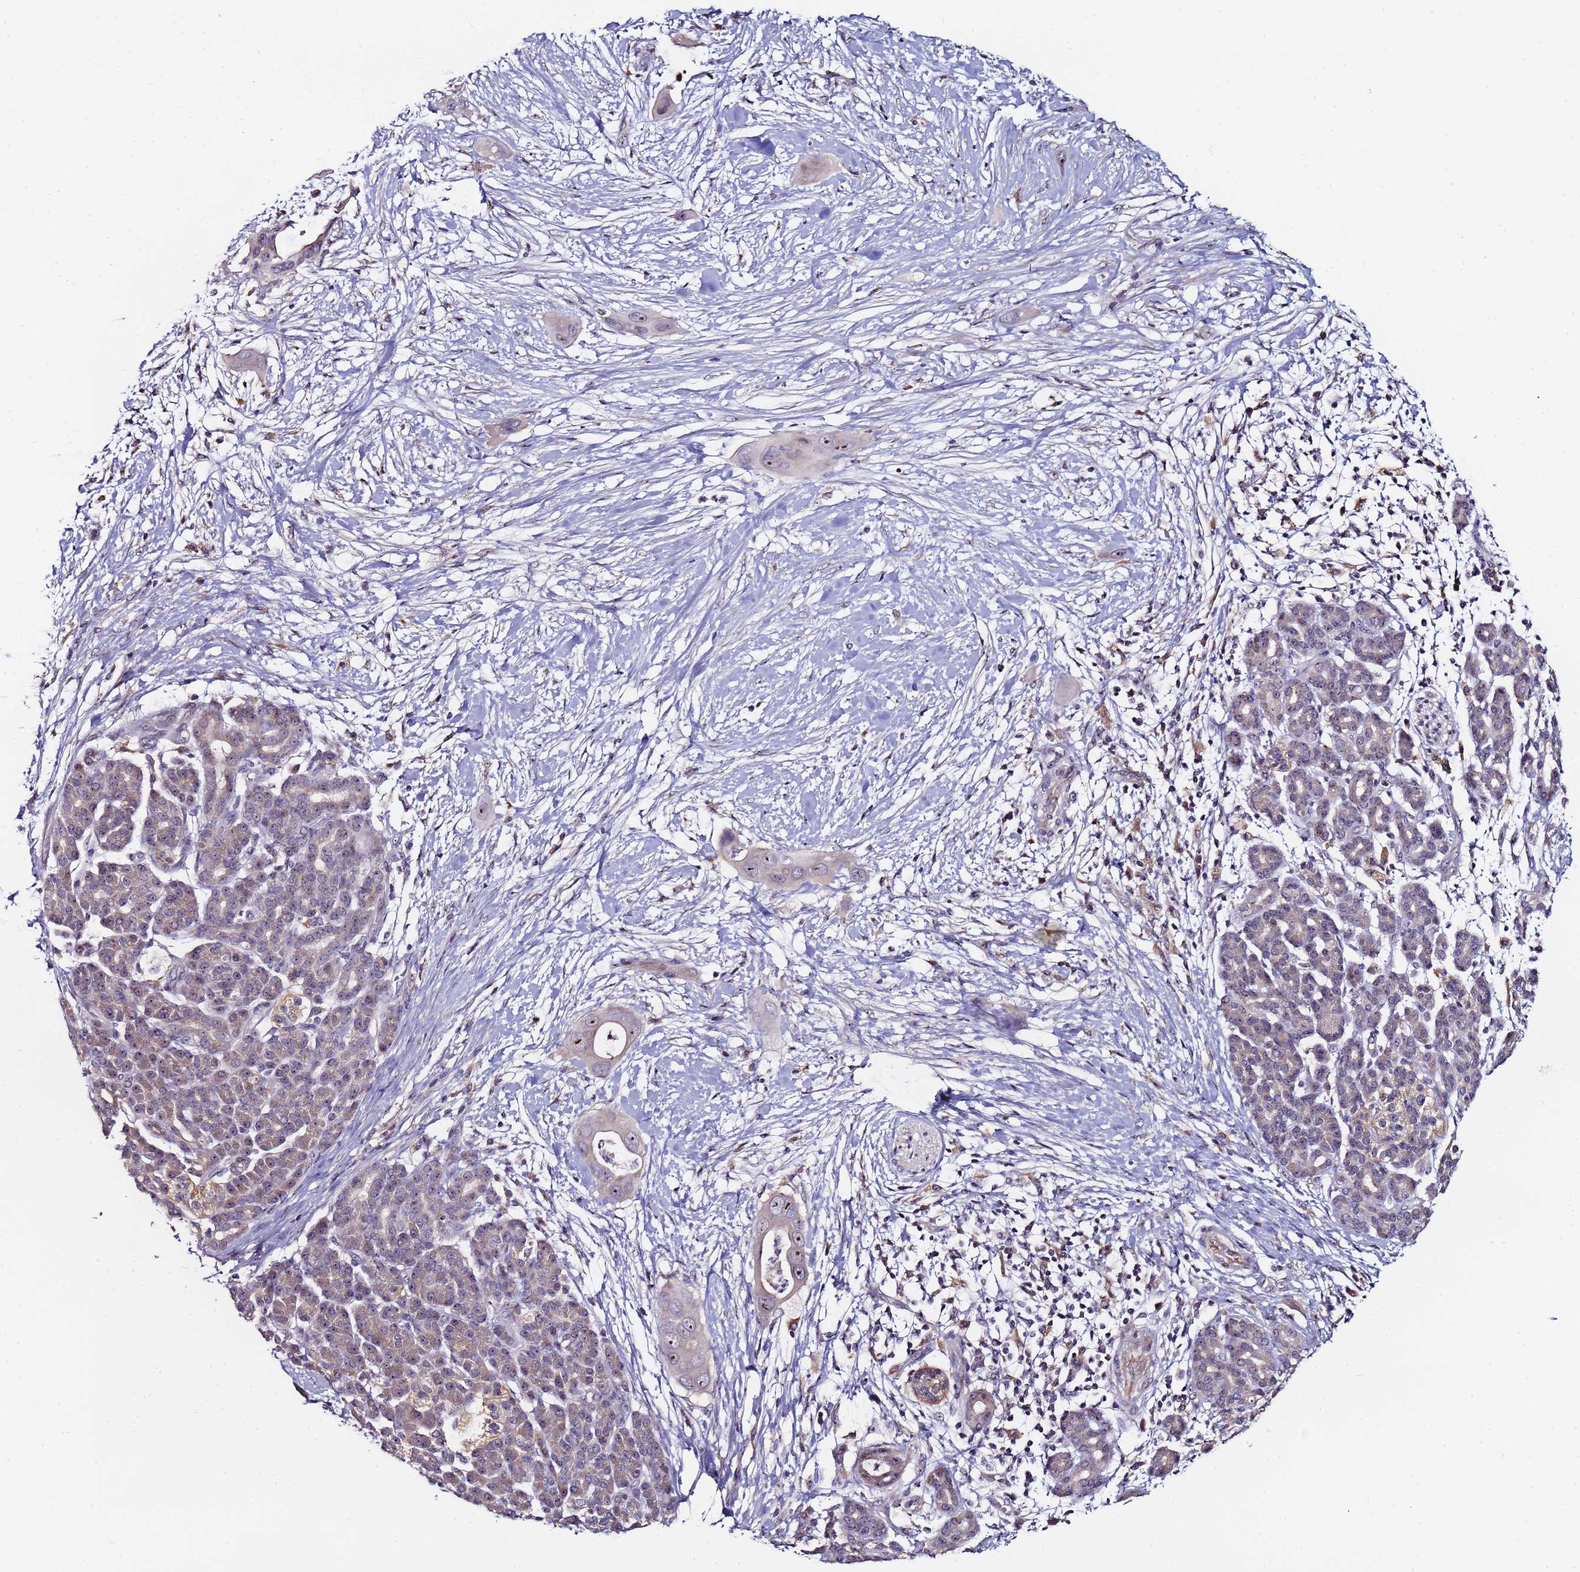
{"staining": {"intensity": "moderate", "quantity": "25%-75%", "location": "nuclear"}, "tissue": "pancreatic cancer", "cell_type": "Tumor cells", "image_type": "cancer", "snomed": [{"axis": "morphology", "description": "Adenocarcinoma, NOS"}, {"axis": "topography", "description": "Pancreas"}], "caption": "IHC of pancreatic adenocarcinoma exhibits medium levels of moderate nuclear expression in approximately 25%-75% of tumor cells.", "gene": "KRI1", "patient": {"sex": "male", "age": 59}}